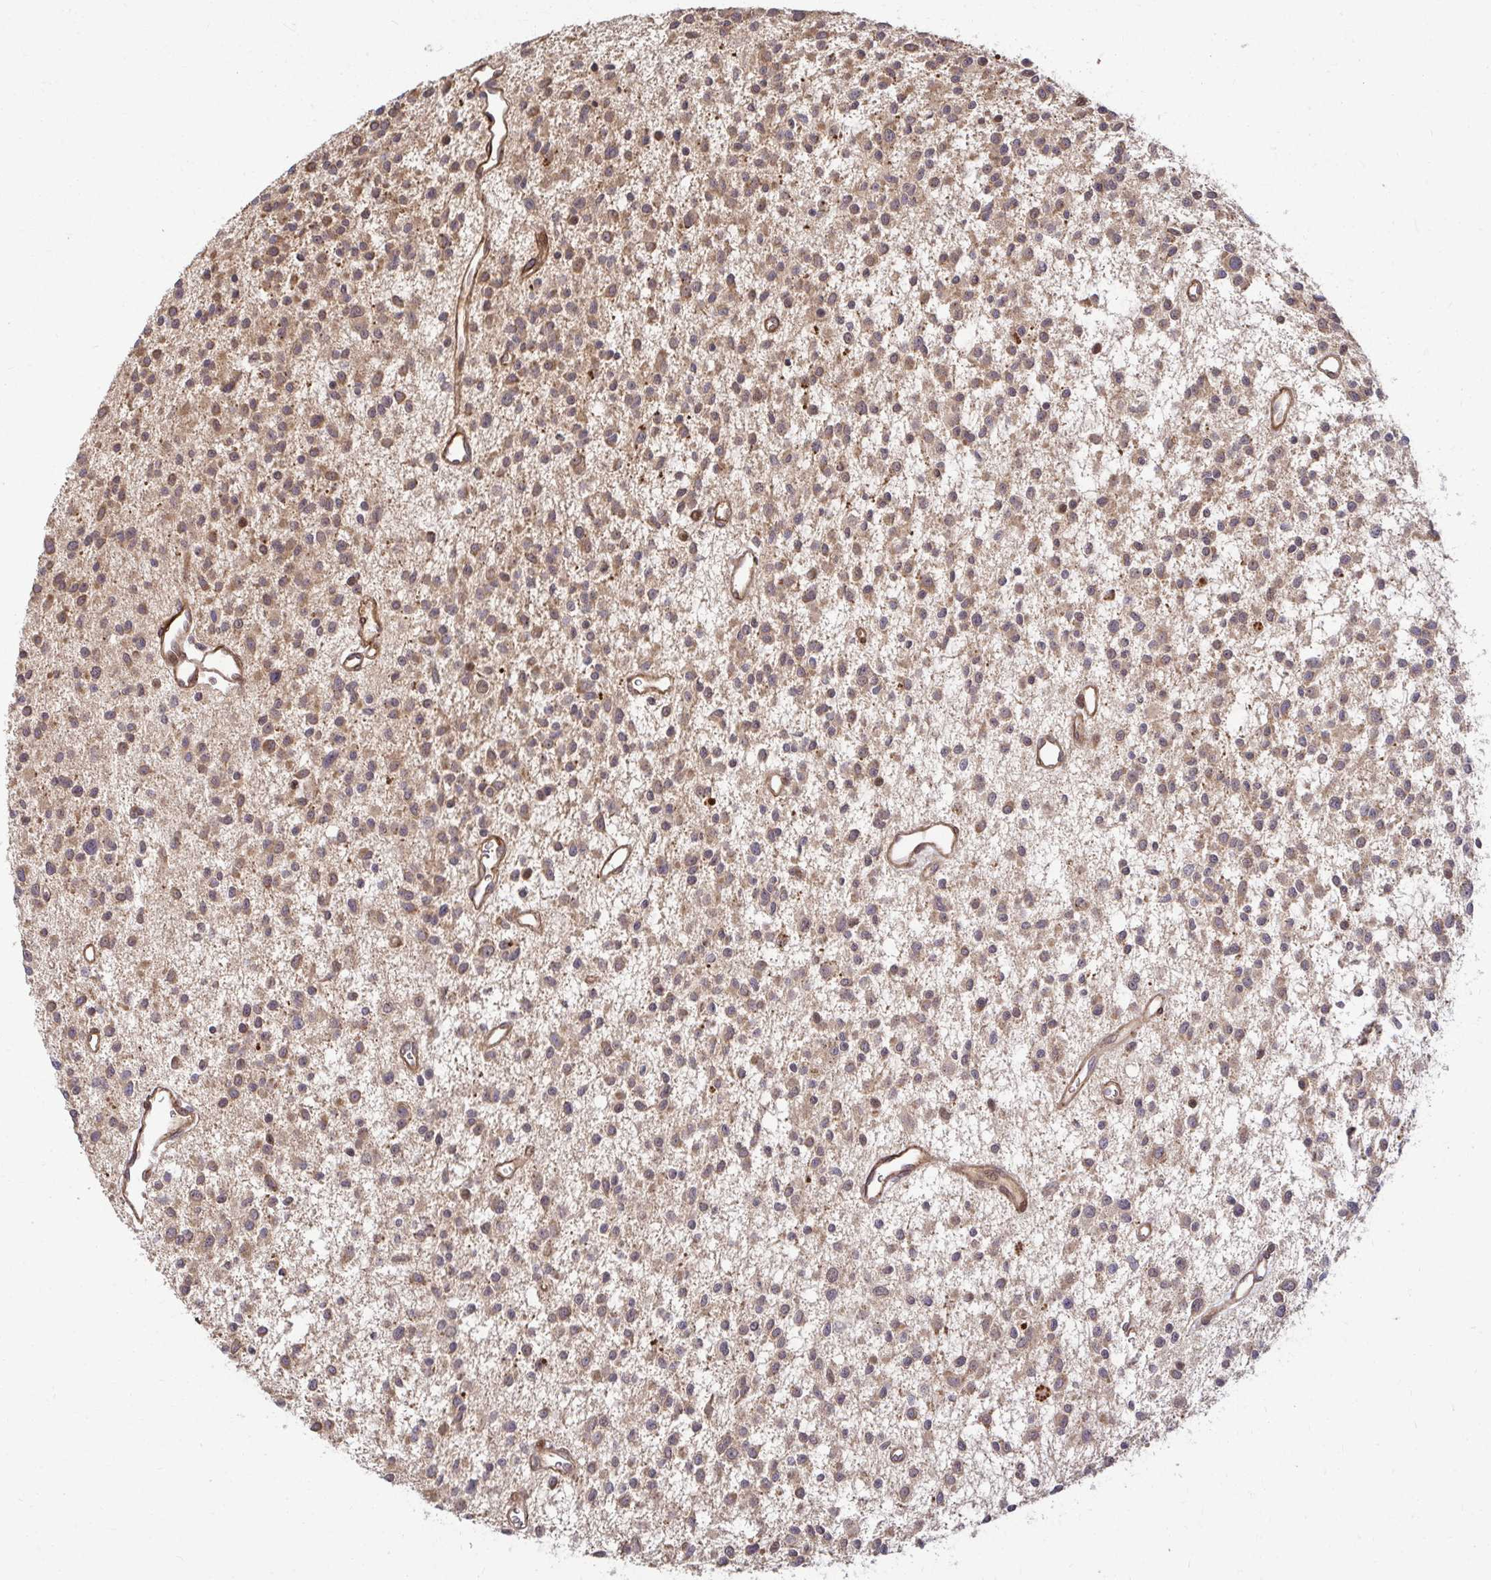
{"staining": {"intensity": "weak", "quantity": "<25%", "location": "cytoplasmic/membranous"}, "tissue": "glioma", "cell_type": "Tumor cells", "image_type": "cancer", "snomed": [{"axis": "morphology", "description": "Glioma, malignant, Low grade"}, {"axis": "topography", "description": "Brain"}], "caption": "Photomicrograph shows no significant protein positivity in tumor cells of malignant glioma (low-grade).", "gene": "PSMA4", "patient": {"sex": "male", "age": 43}}